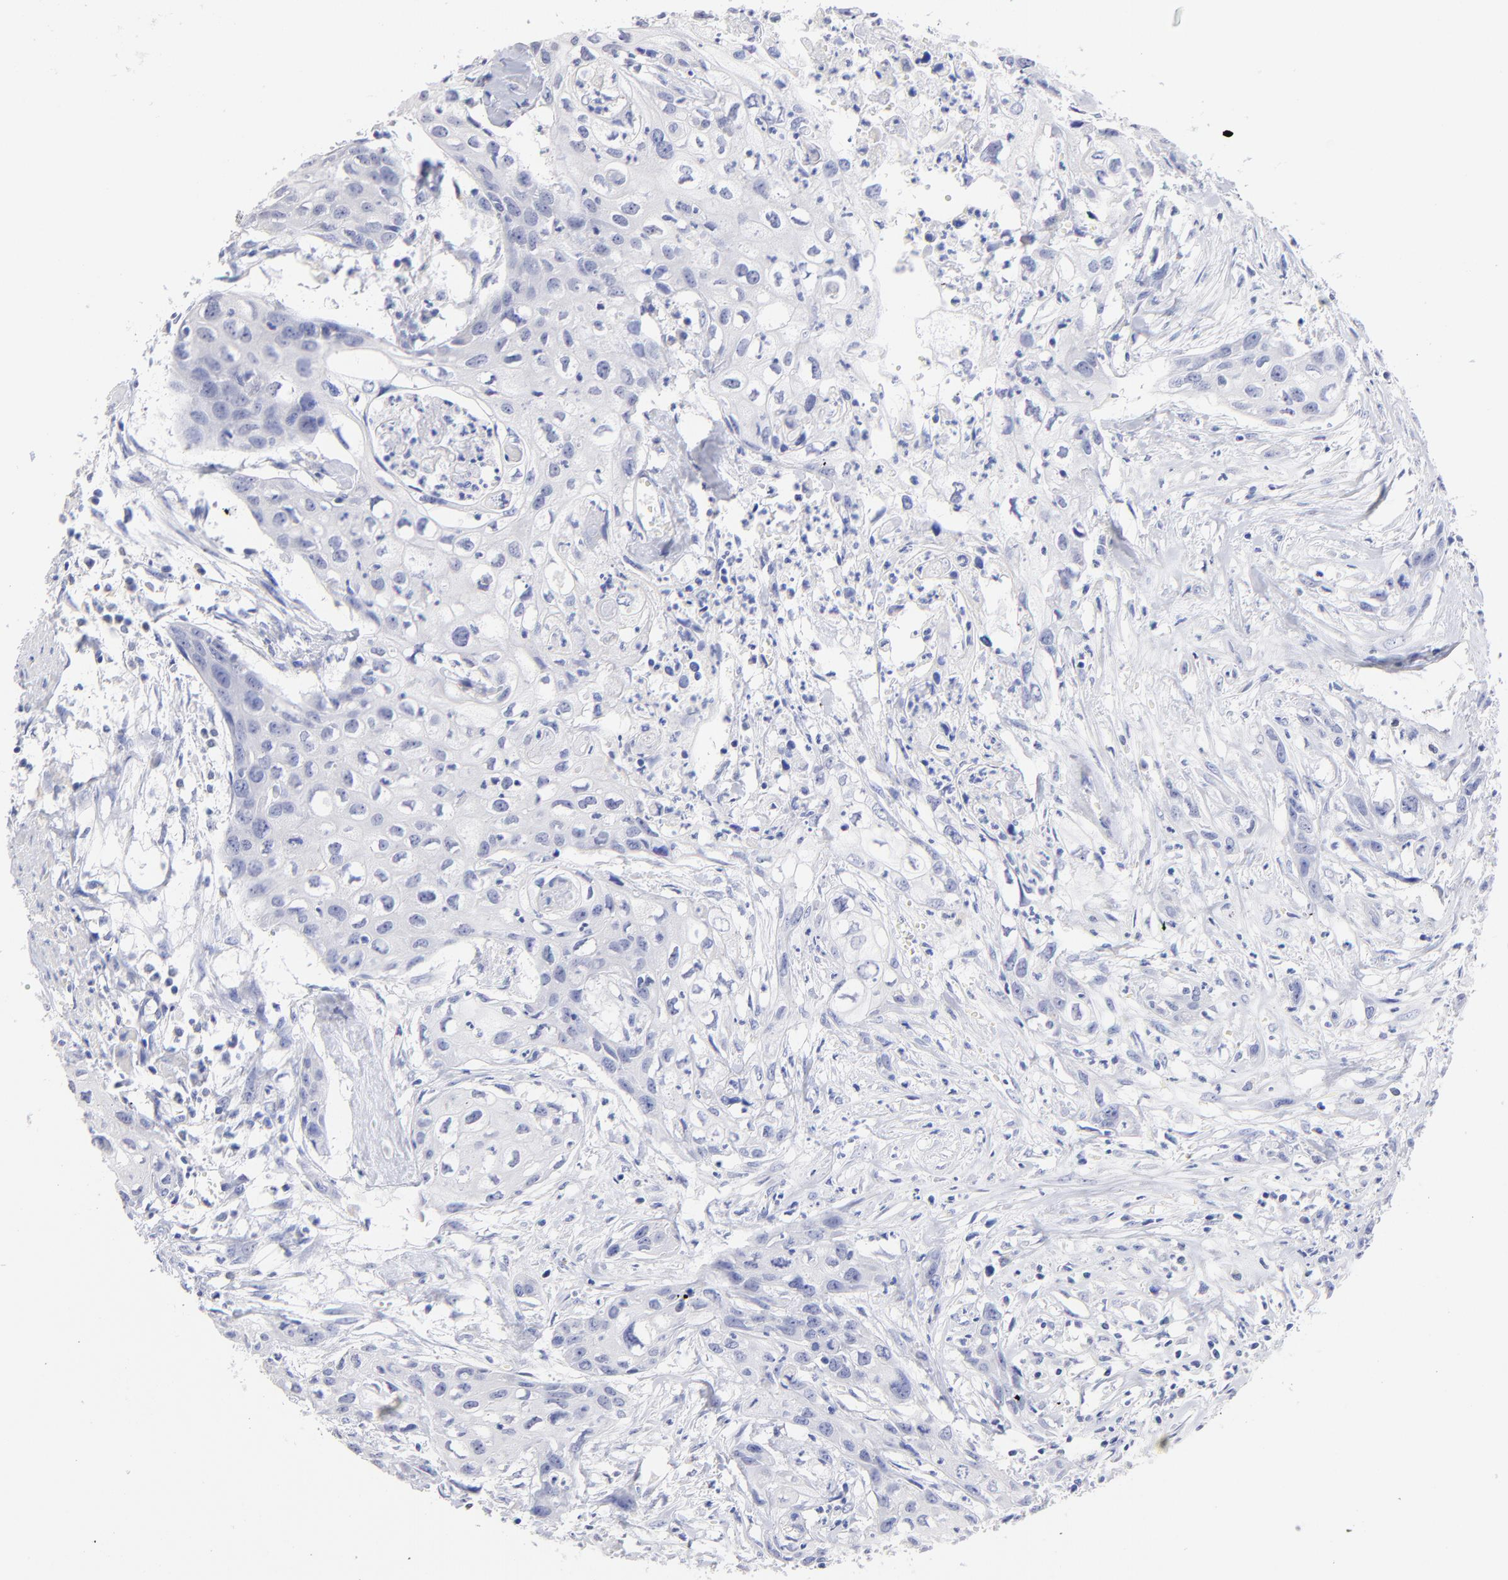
{"staining": {"intensity": "negative", "quantity": "none", "location": "none"}, "tissue": "urothelial cancer", "cell_type": "Tumor cells", "image_type": "cancer", "snomed": [{"axis": "morphology", "description": "Urothelial carcinoma, High grade"}, {"axis": "topography", "description": "Urinary bladder"}], "caption": "The IHC image has no significant positivity in tumor cells of urothelial cancer tissue.", "gene": "CFAP57", "patient": {"sex": "male", "age": 54}}